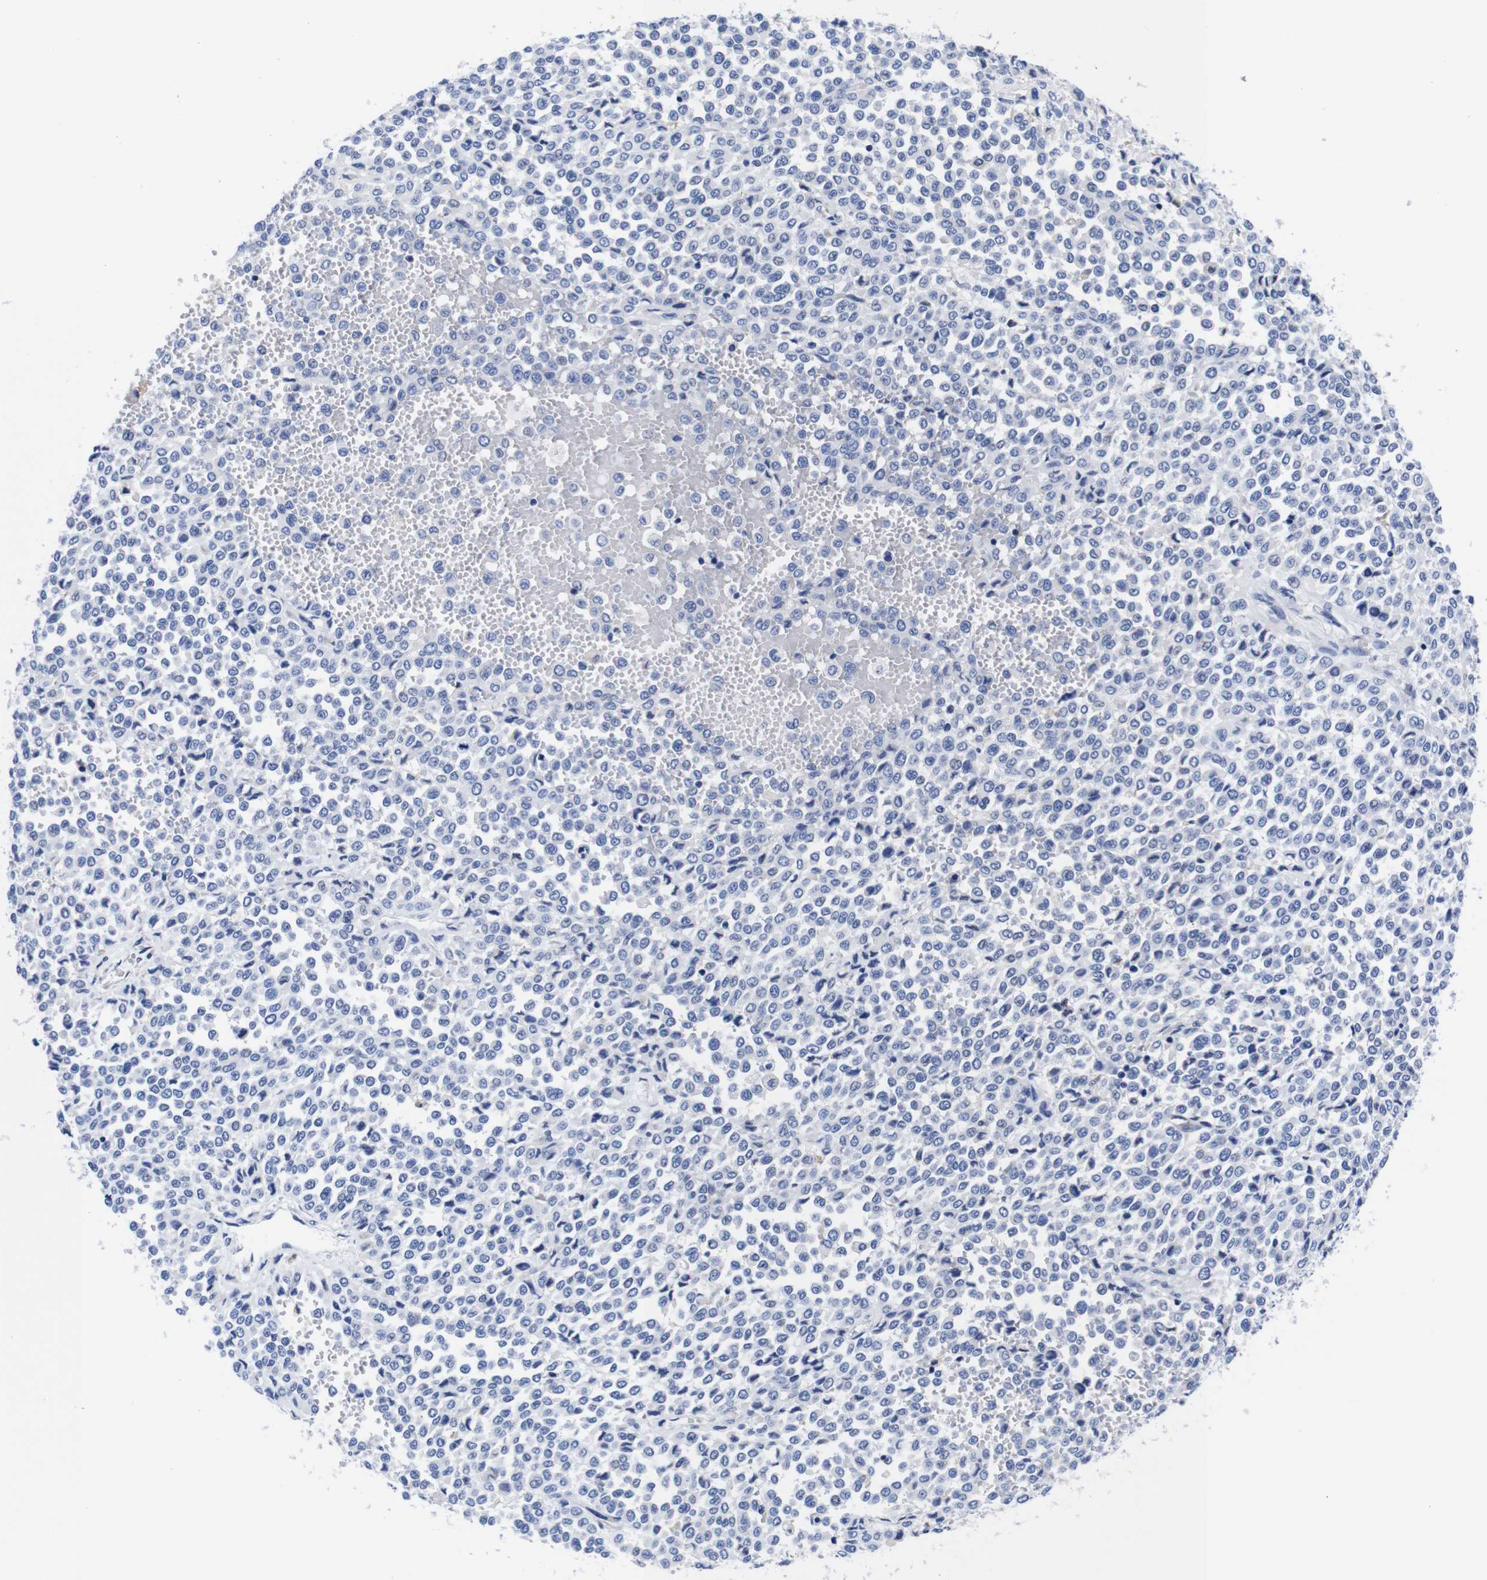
{"staining": {"intensity": "negative", "quantity": "none", "location": "none"}, "tissue": "melanoma", "cell_type": "Tumor cells", "image_type": "cancer", "snomed": [{"axis": "morphology", "description": "Malignant melanoma, Metastatic site"}, {"axis": "topography", "description": "Pancreas"}], "caption": "An IHC histopathology image of malignant melanoma (metastatic site) is shown. There is no staining in tumor cells of malignant melanoma (metastatic site).", "gene": "CLEC4G", "patient": {"sex": "female", "age": 30}}